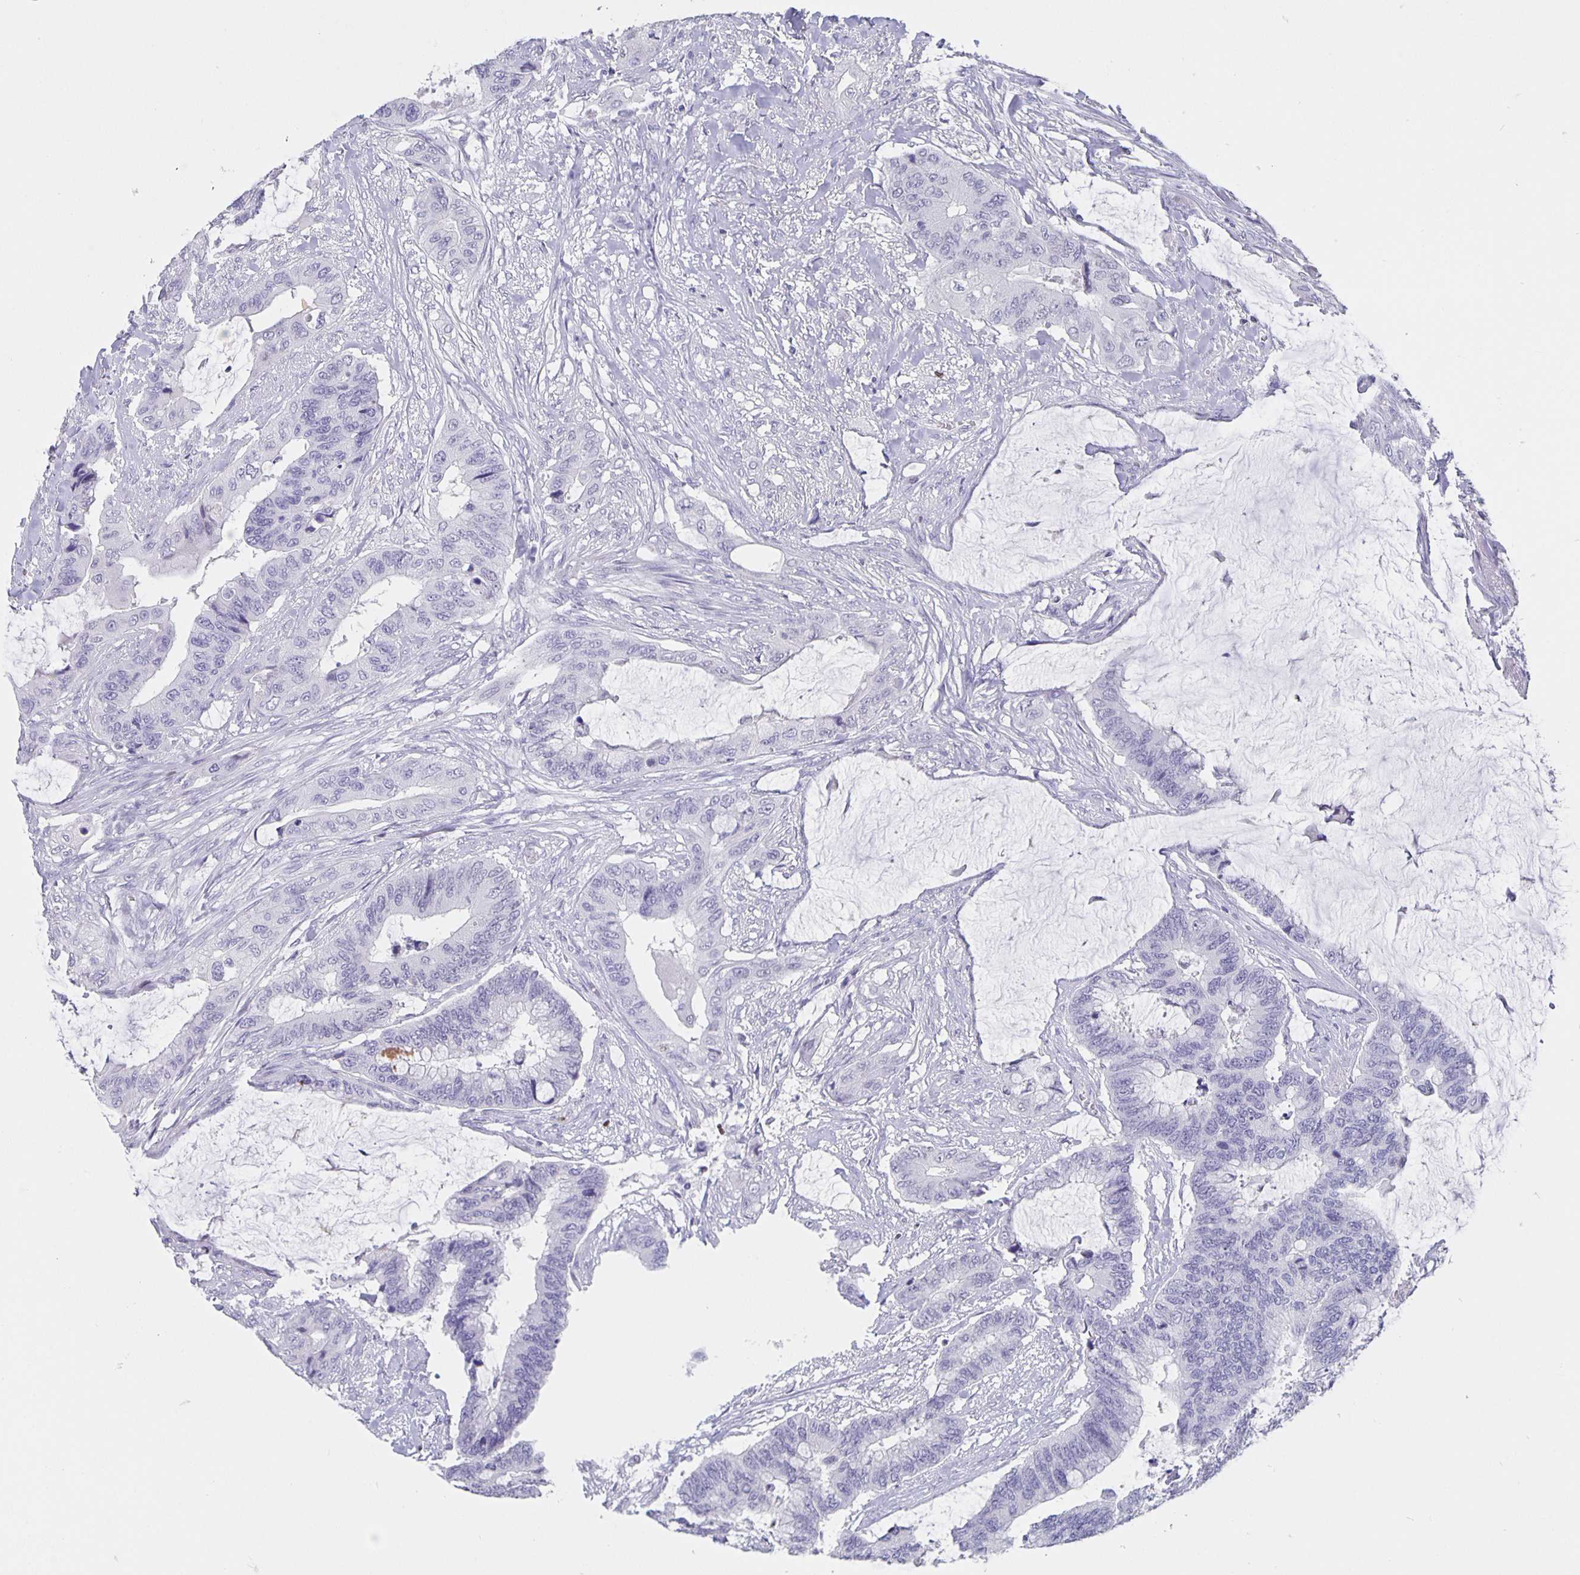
{"staining": {"intensity": "negative", "quantity": "none", "location": "none"}, "tissue": "colorectal cancer", "cell_type": "Tumor cells", "image_type": "cancer", "snomed": [{"axis": "morphology", "description": "Adenocarcinoma, NOS"}, {"axis": "topography", "description": "Rectum"}], "caption": "The histopathology image shows no significant expression in tumor cells of colorectal cancer.", "gene": "SATB2", "patient": {"sex": "female", "age": 59}}